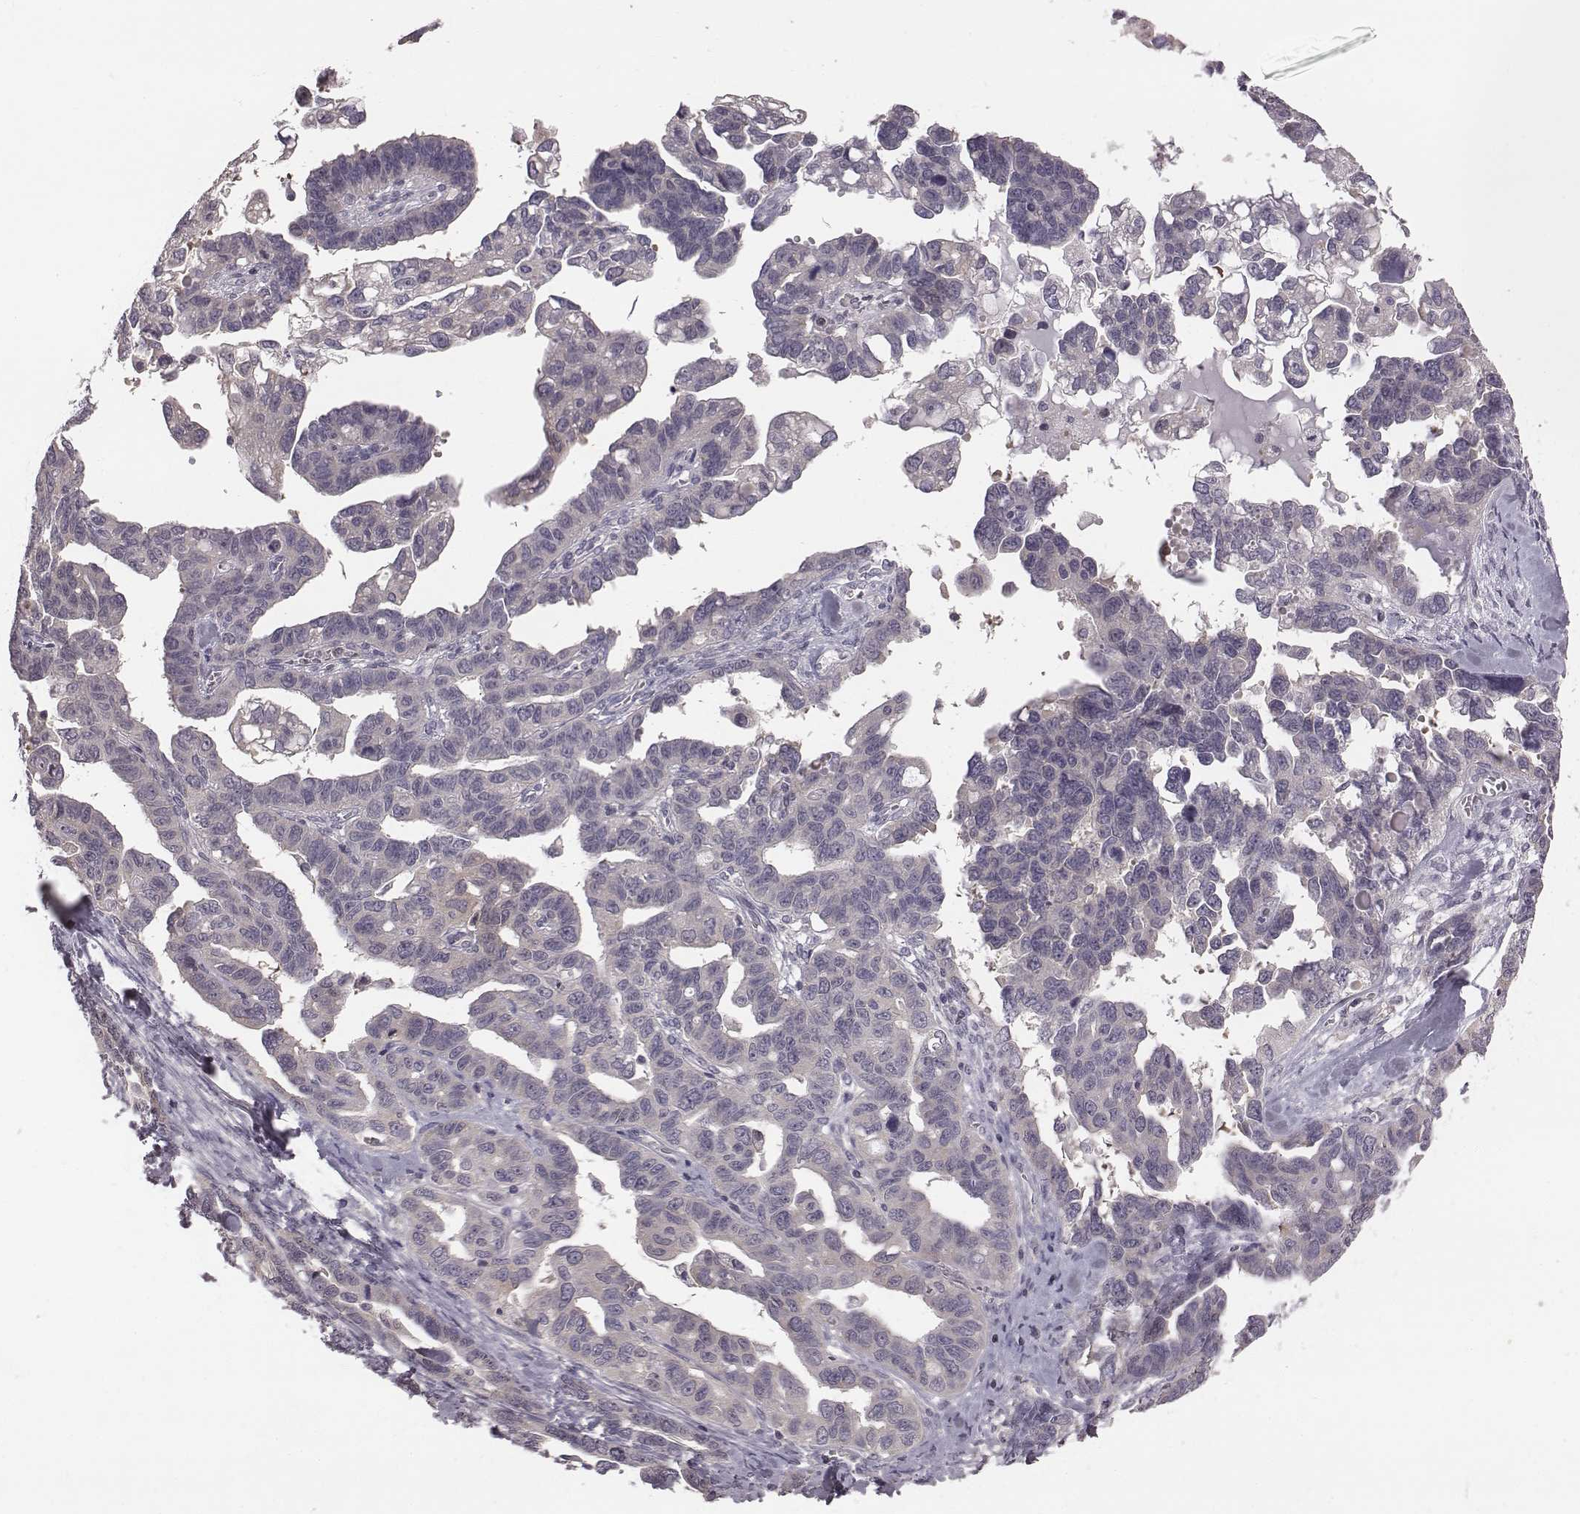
{"staining": {"intensity": "negative", "quantity": "none", "location": "none"}, "tissue": "ovarian cancer", "cell_type": "Tumor cells", "image_type": "cancer", "snomed": [{"axis": "morphology", "description": "Cystadenocarcinoma, serous, NOS"}, {"axis": "topography", "description": "Ovary"}], "caption": "IHC of ovarian cancer displays no positivity in tumor cells. (Brightfield microscopy of DAB immunohistochemistry at high magnification).", "gene": "BICDL1", "patient": {"sex": "female", "age": 69}}